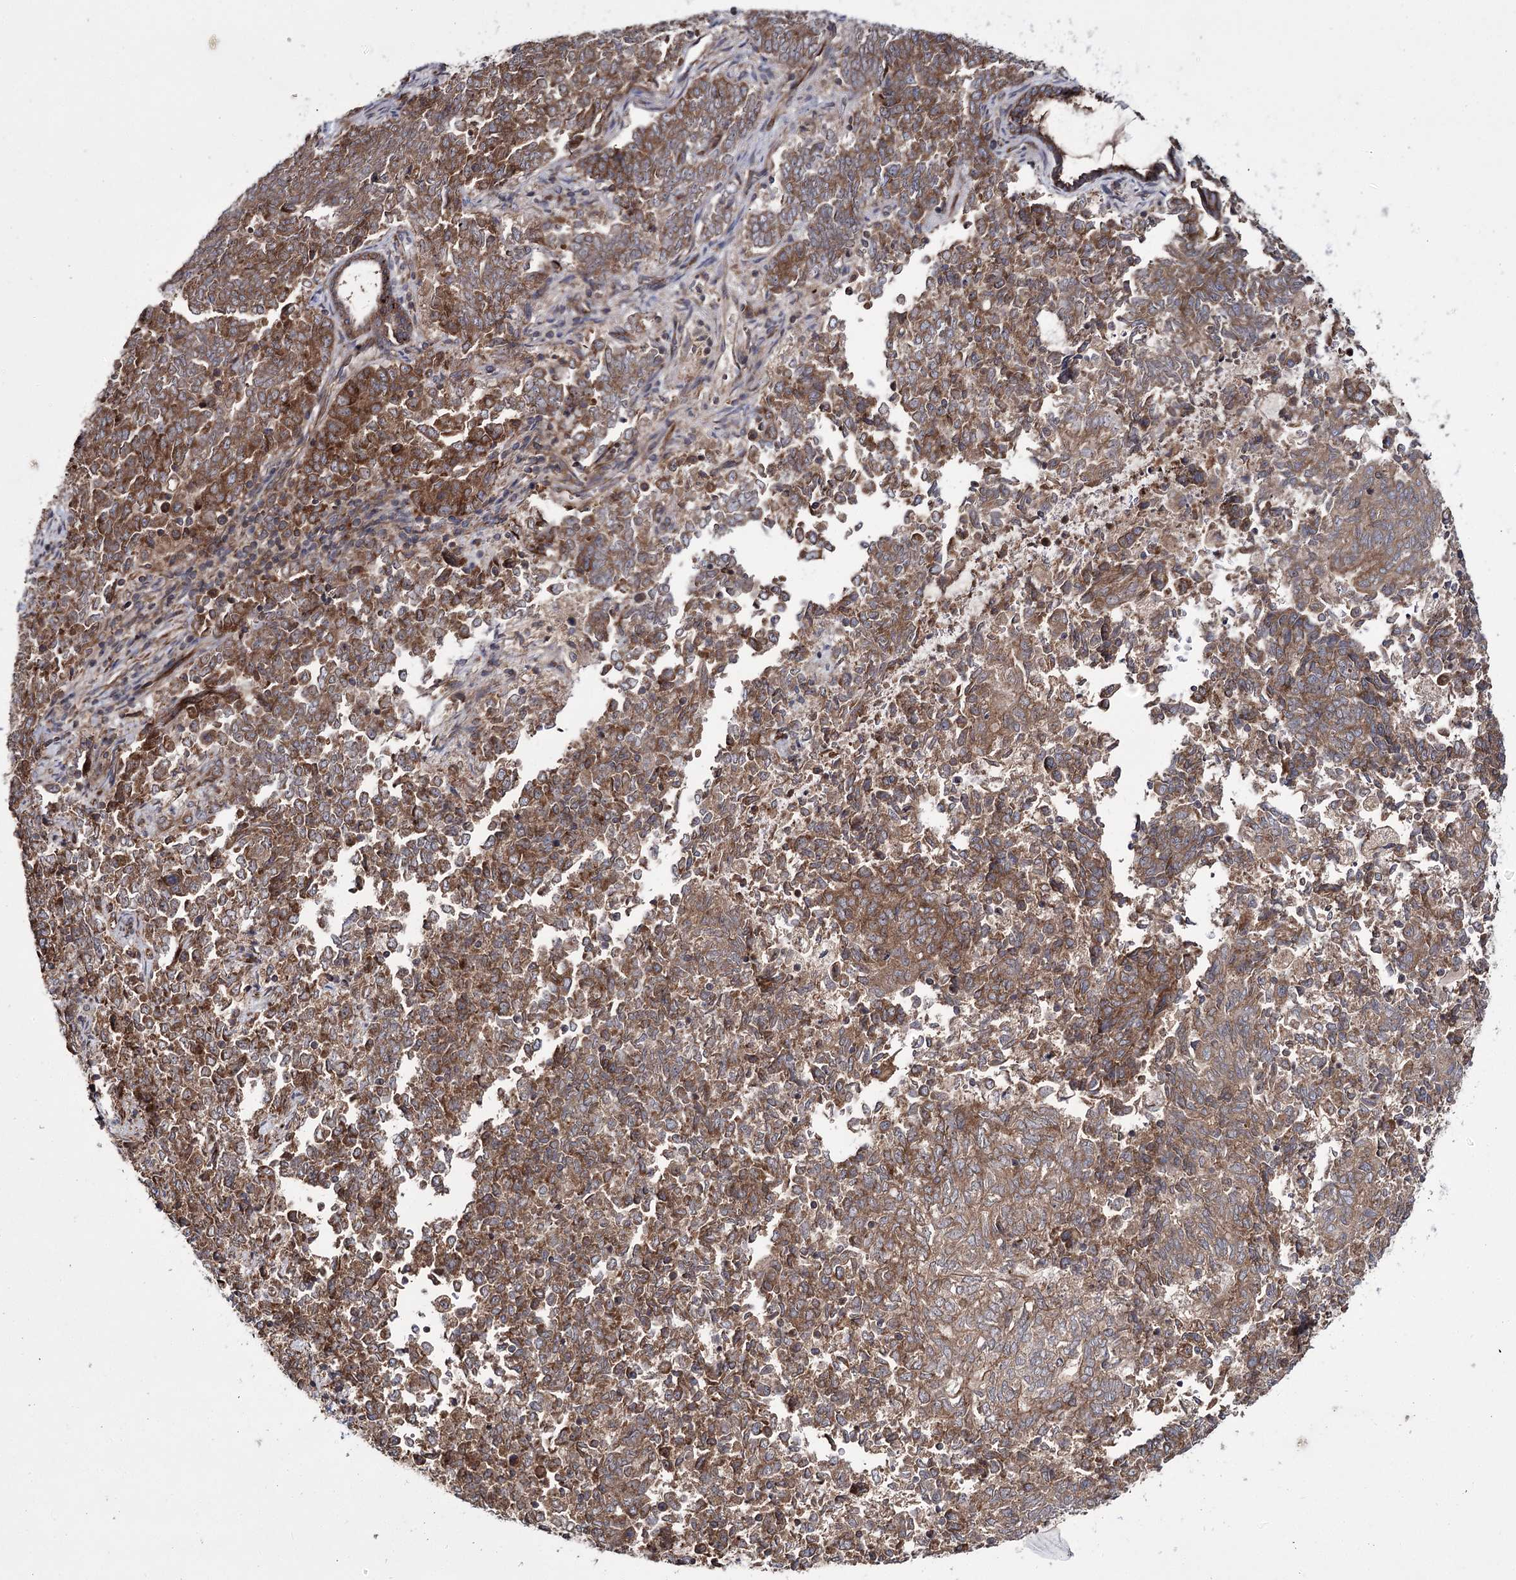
{"staining": {"intensity": "moderate", "quantity": ">75%", "location": "cytoplasmic/membranous"}, "tissue": "endometrial cancer", "cell_type": "Tumor cells", "image_type": "cancer", "snomed": [{"axis": "morphology", "description": "Adenocarcinoma, NOS"}, {"axis": "topography", "description": "Endometrium"}], "caption": "Immunohistochemistry (IHC) image of neoplastic tissue: human endometrial adenocarcinoma stained using immunohistochemistry (IHC) exhibits medium levels of moderate protein expression localized specifically in the cytoplasmic/membranous of tumor cells, appearing as a cytoplasmic/membranous brown color.", "gene": "HECTD2", "patient": {"sex": "female", "age": 80}}